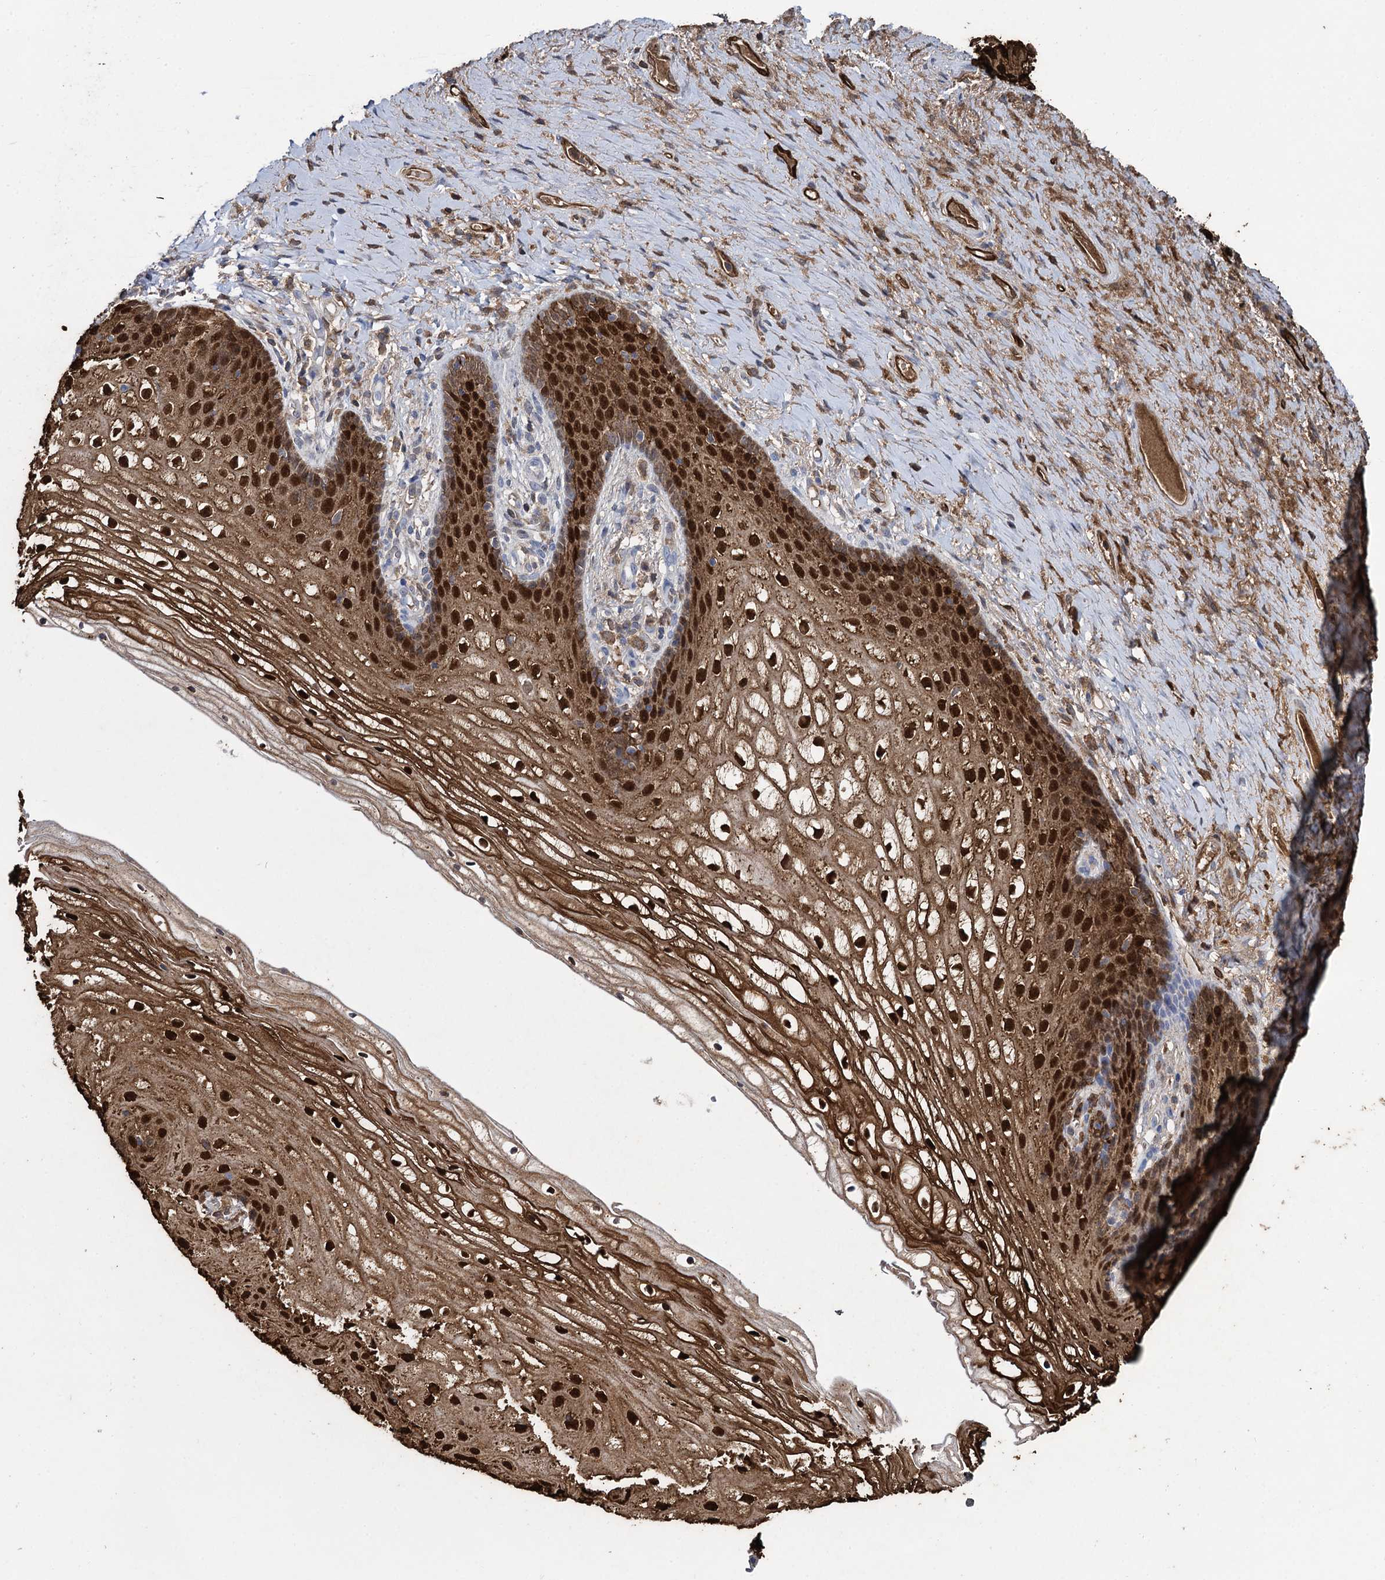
{"staining": {"intensity": "strong", "quantity": ">75%", "location": "cytoplasmic/membranous,nuclear"}, "tissue": "vagina", "cell_type": "Squamous epithelial cells", "image_type": "normal", "snomed": [{"axis": "morphology", "description": "Normal tissue, NOS"}, {"axis": "topography", "description": "Vagina"}], "caption": "An immunohistochemistry (IHC) photomicrograph of benign tissue is shown. Protein staining in brown shows strong cytoplasmic/membranous,nuclear positivity in vagina within squamous epithelial cells.", "gene": "FABP5", "patient": {"sex": "female", "age": 60}}